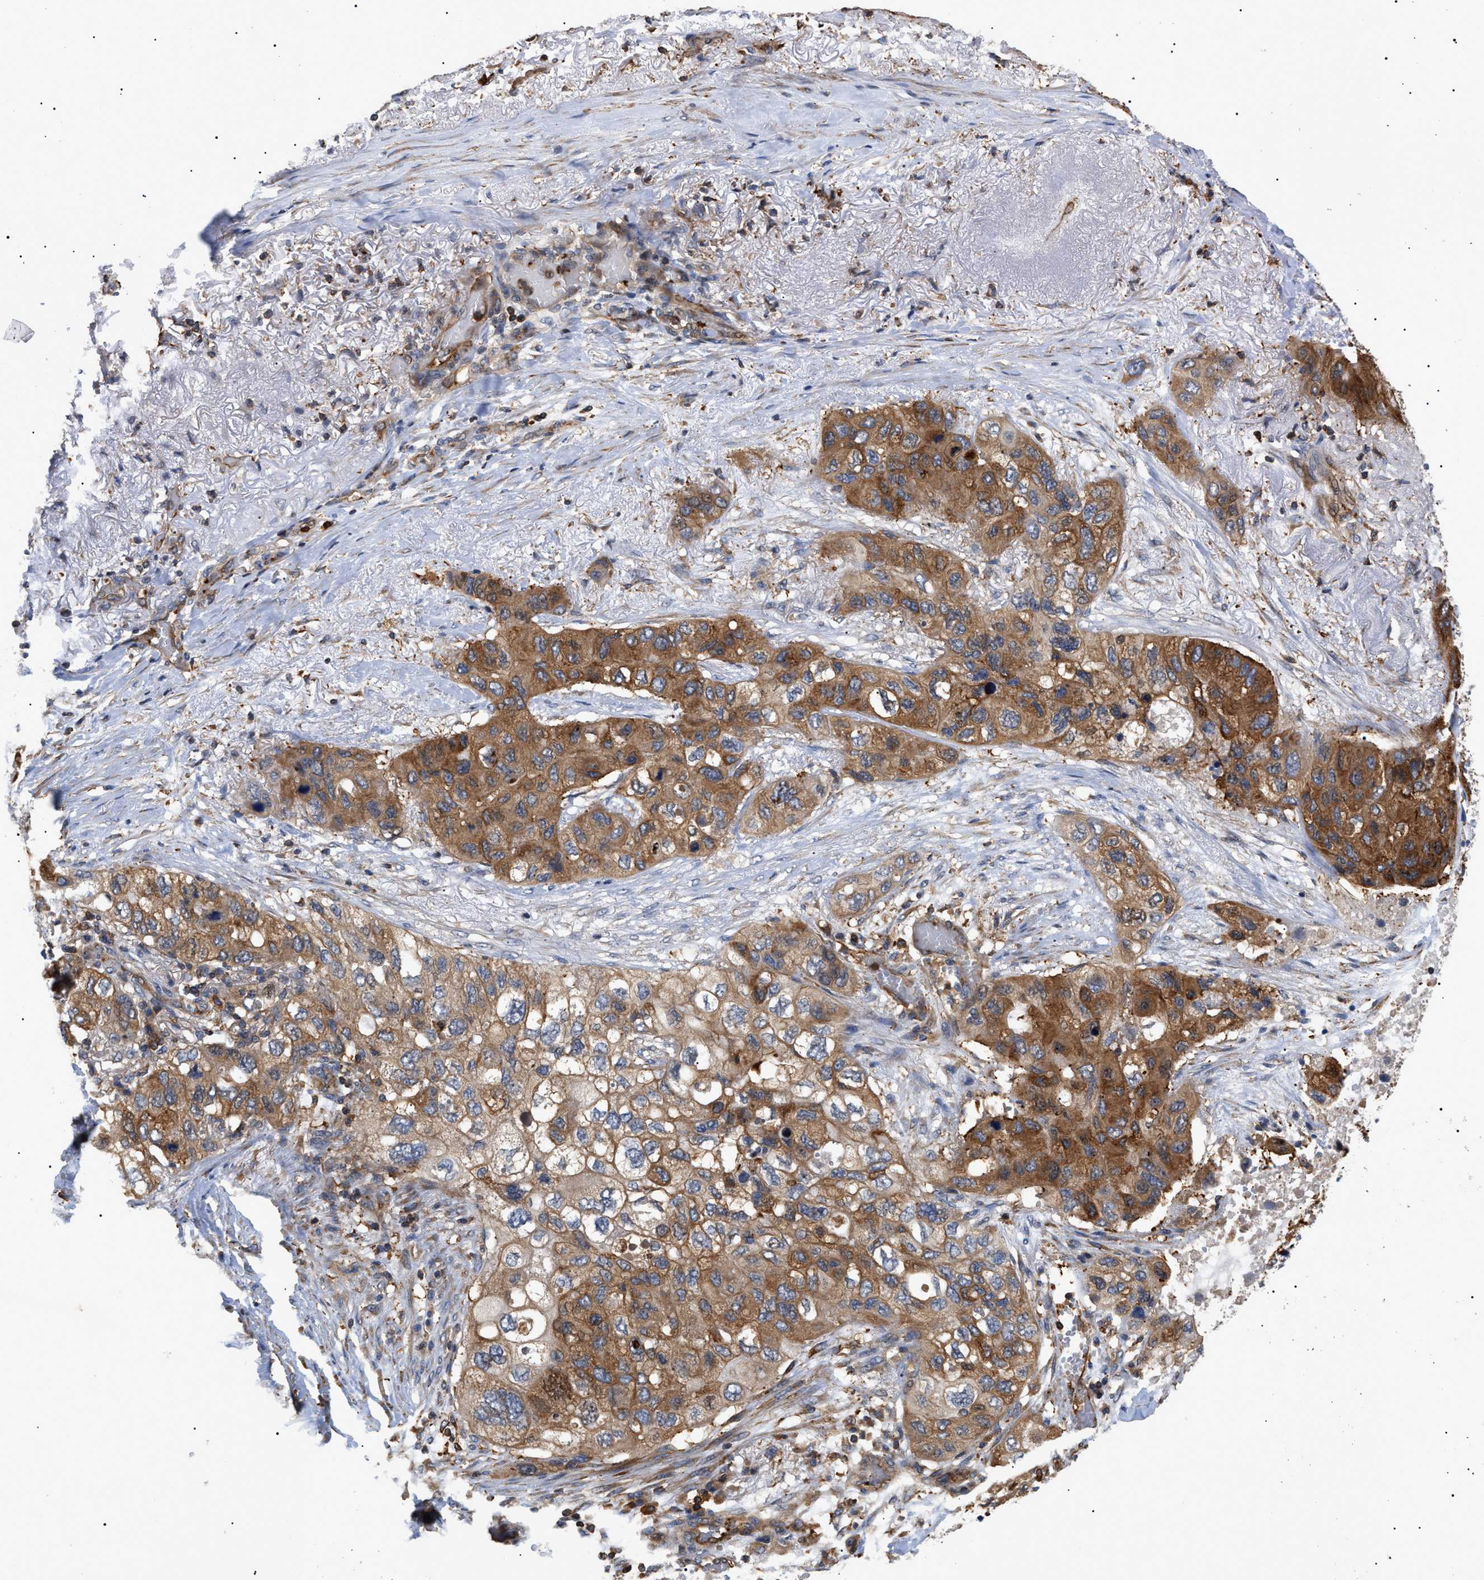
{"staining": {"intensity": "moderate", "quantity": ">75%", "location": "cytoplasmic/membranous"}, "tissue": "lung cancer", "cell_type": "Tumor cells", "image_type": "cancer", "snomed": [{"axis": "morphology", "description": "Squamous cell carcinoma, NOS"}, {"axis": "topography", "description": "Lung"}], "caption": "A photomicrograph of human lung squamous cell carcinoma stained for a protein exhibits moderate cytoplasmic/membranous brown staining in tumor cells.", "gene": "TMTC4", "patient": {"sex": "female", "age": 73}}